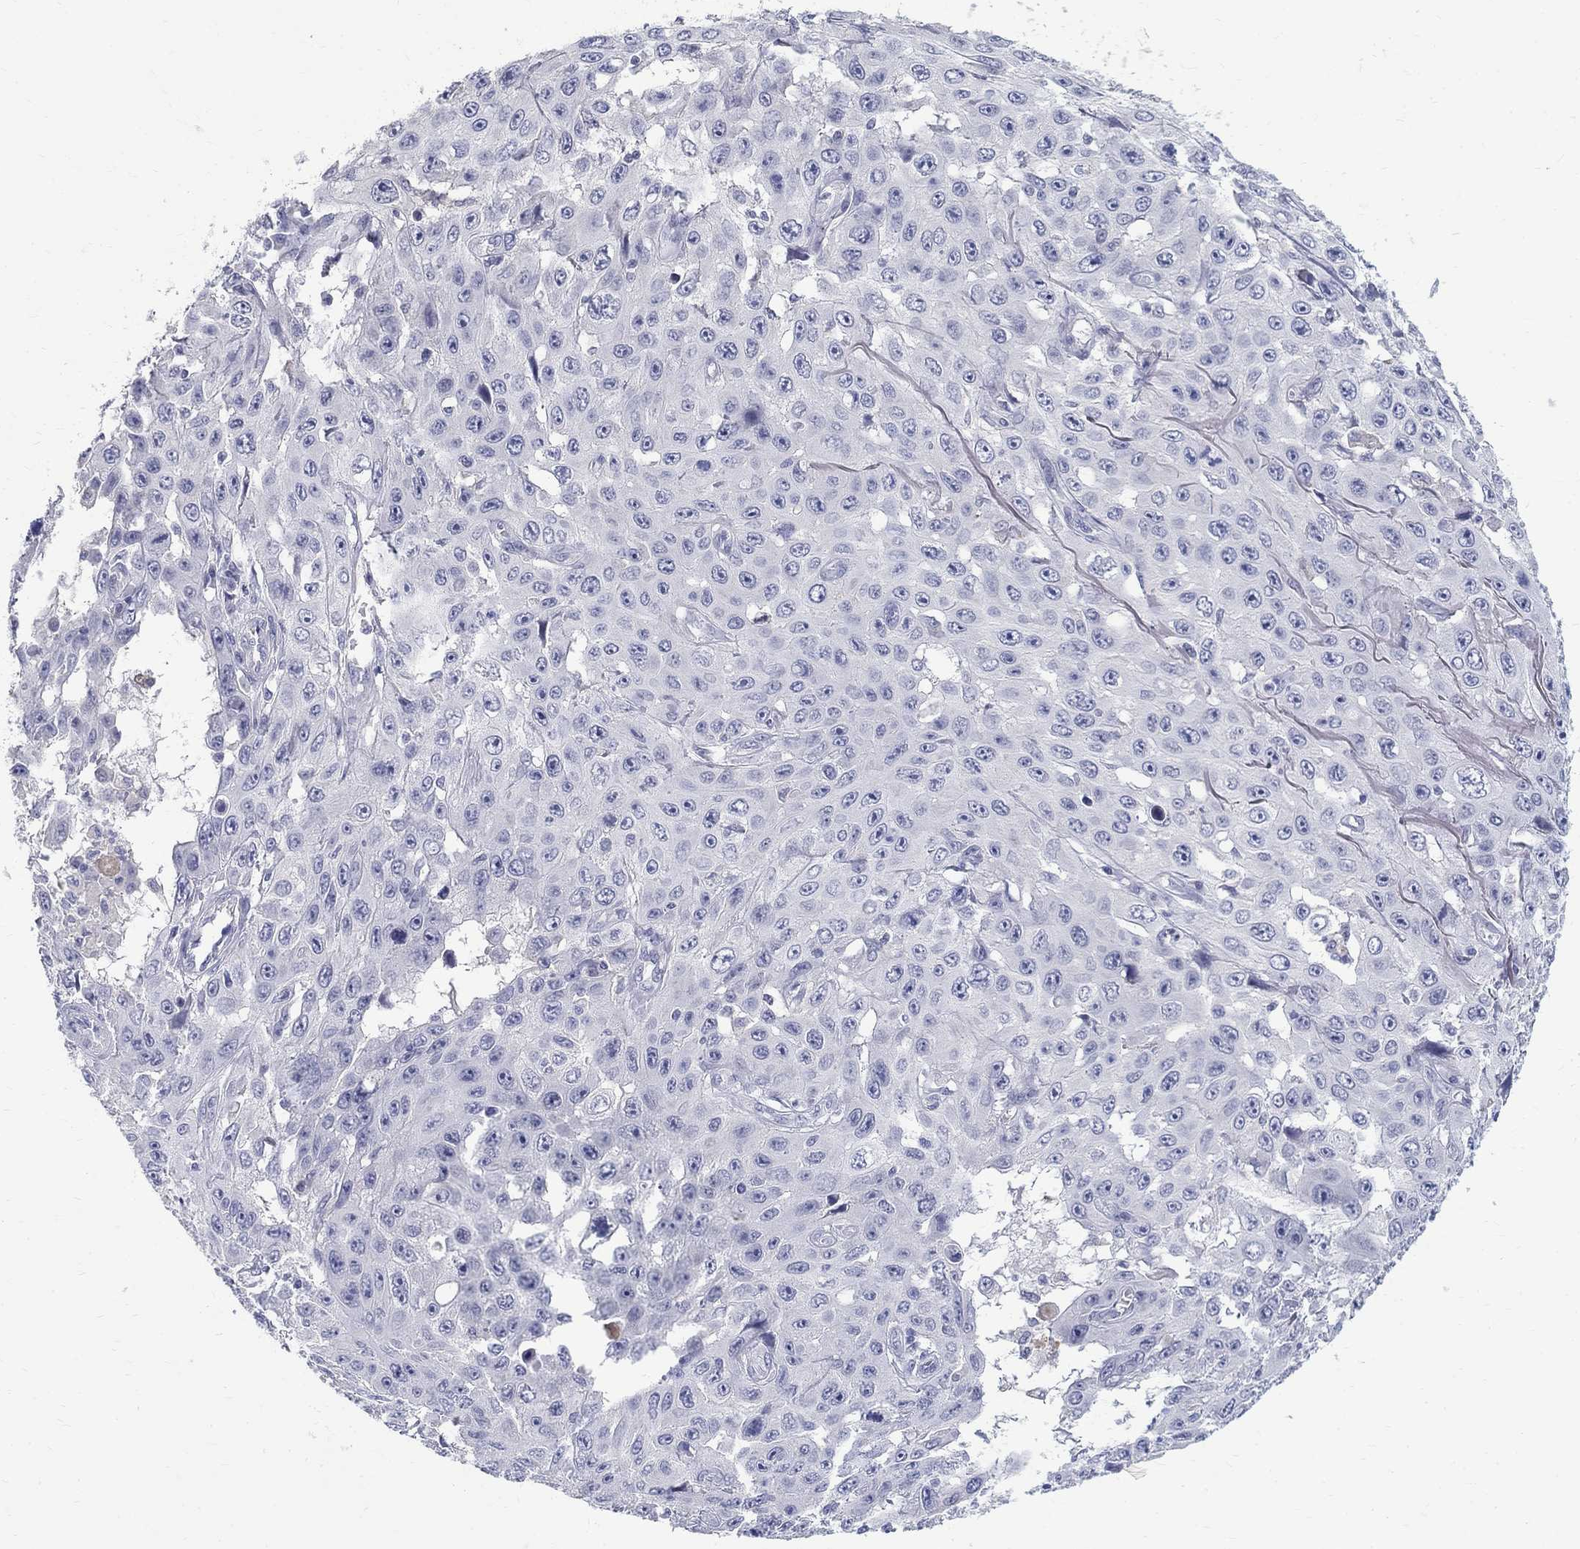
{"staining": {"intensity": "negative", "quantity": "none", "location": "none"}, "tissue": "skin cancer", "cell_type": "Tumor cells", "image_type": "cancer", "snomed": [{"axis": "morphology", "description": "Squamous cell carcinoma, NOS"}, {"axis": "topography", "description": "Skin"}], "caption": "The IHC image has no significant staining in tumor cells of skin cancer (squamous cell carcinoma) tissue.", "gene": "MAGEB6", "patient": {"sex": "male", "age": 82}}